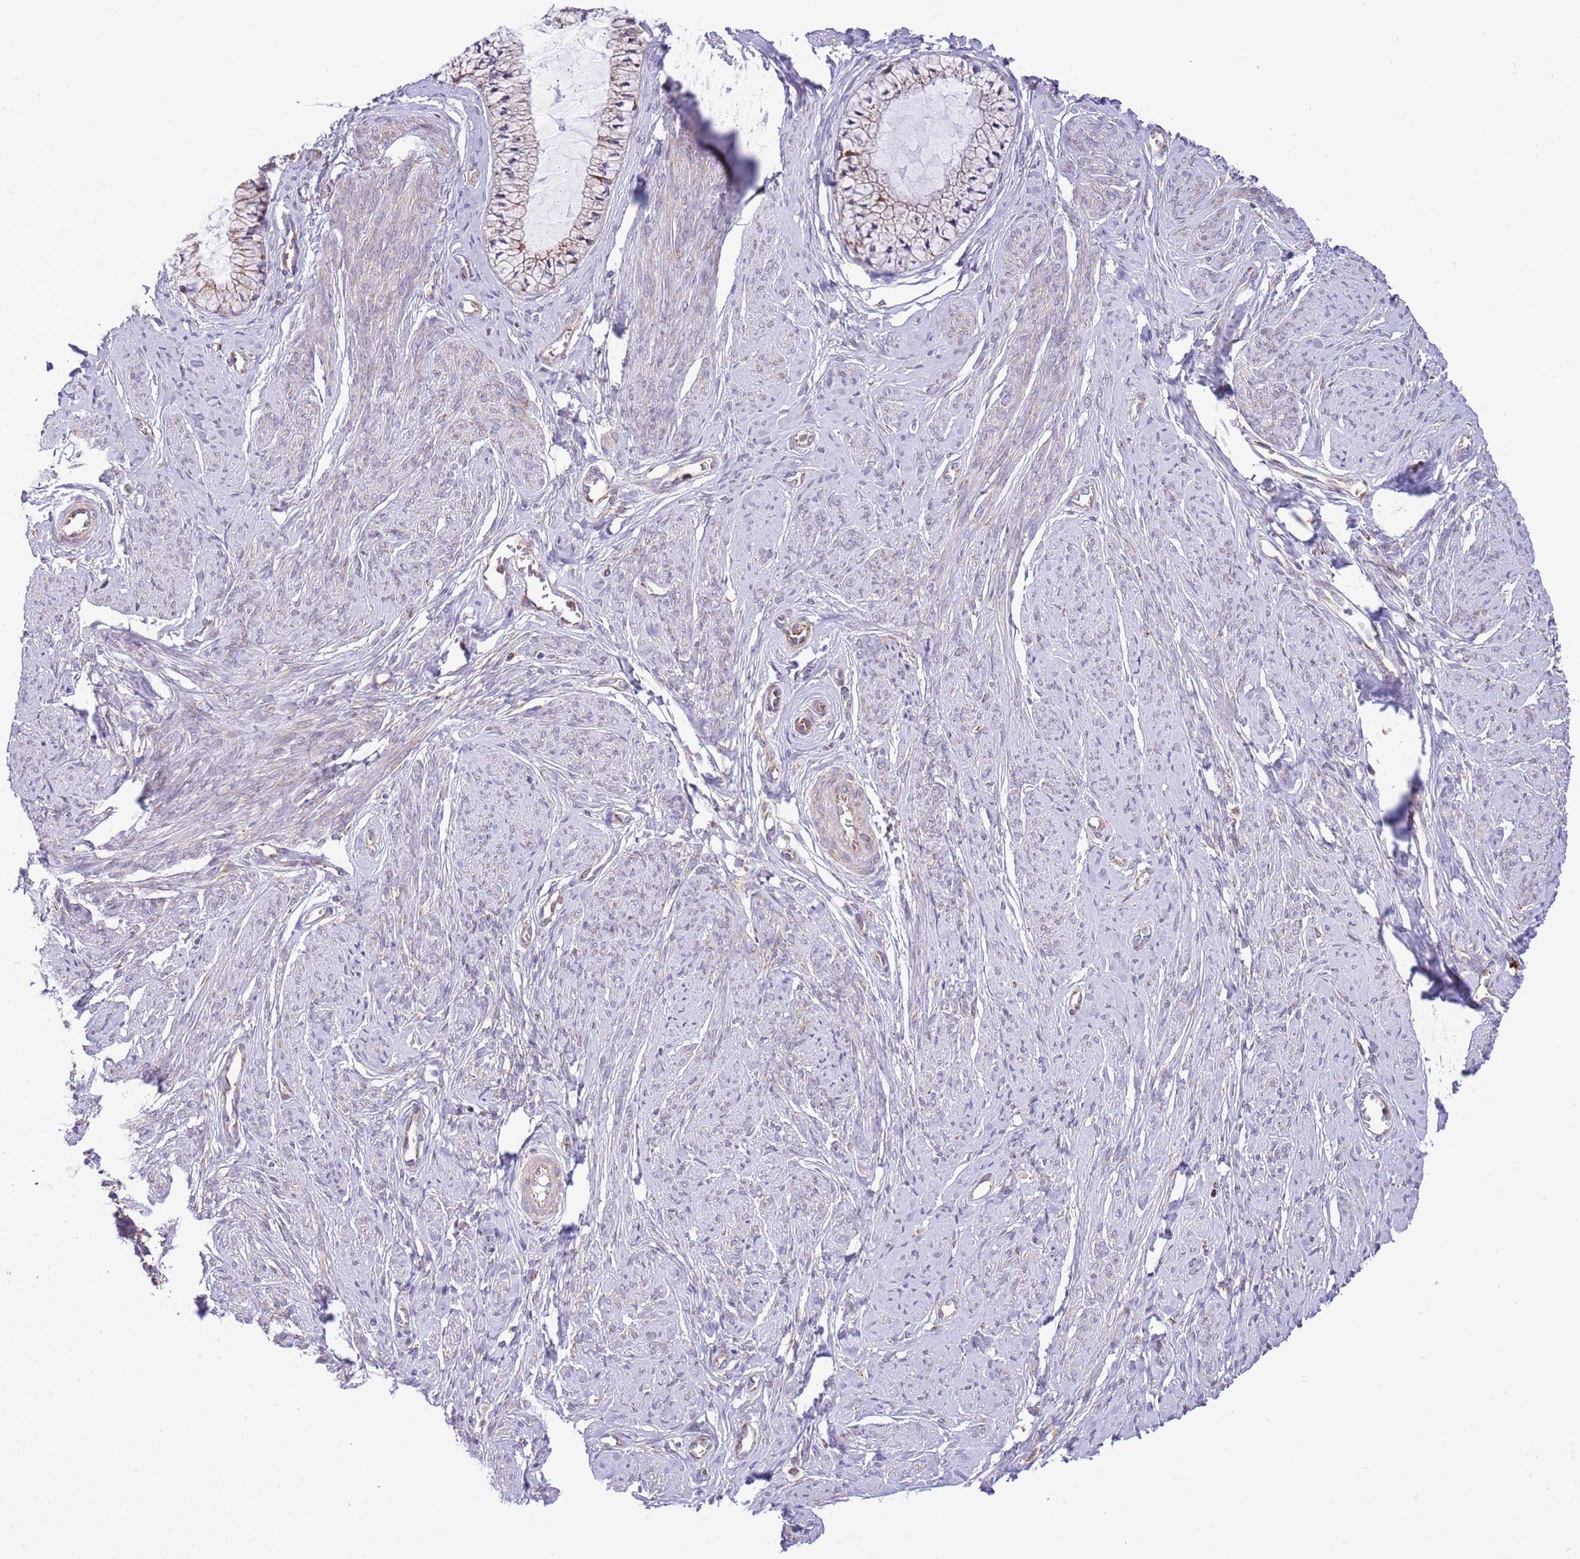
{"staining": {"intensity": "weak", "quantity": "25%-75%", "location": "cytoplasmic/membranous"}, "tissue": "cervix", "cell_type": "Glandular cells", "image_type": "normal", "snomed": [{"axis": "morphology", "description": "Normal tissue, NOS"}, {"axis": "topography", "description": "Cervix"}], "caption": "Normal cervix was stained to show a protein in brown. There is low levels of weak cytoplasmic/membranous staining in about 25%-75% of glandular cells.", "gene": "DAND5", "patient": {"sex": "female", "age": 42}}